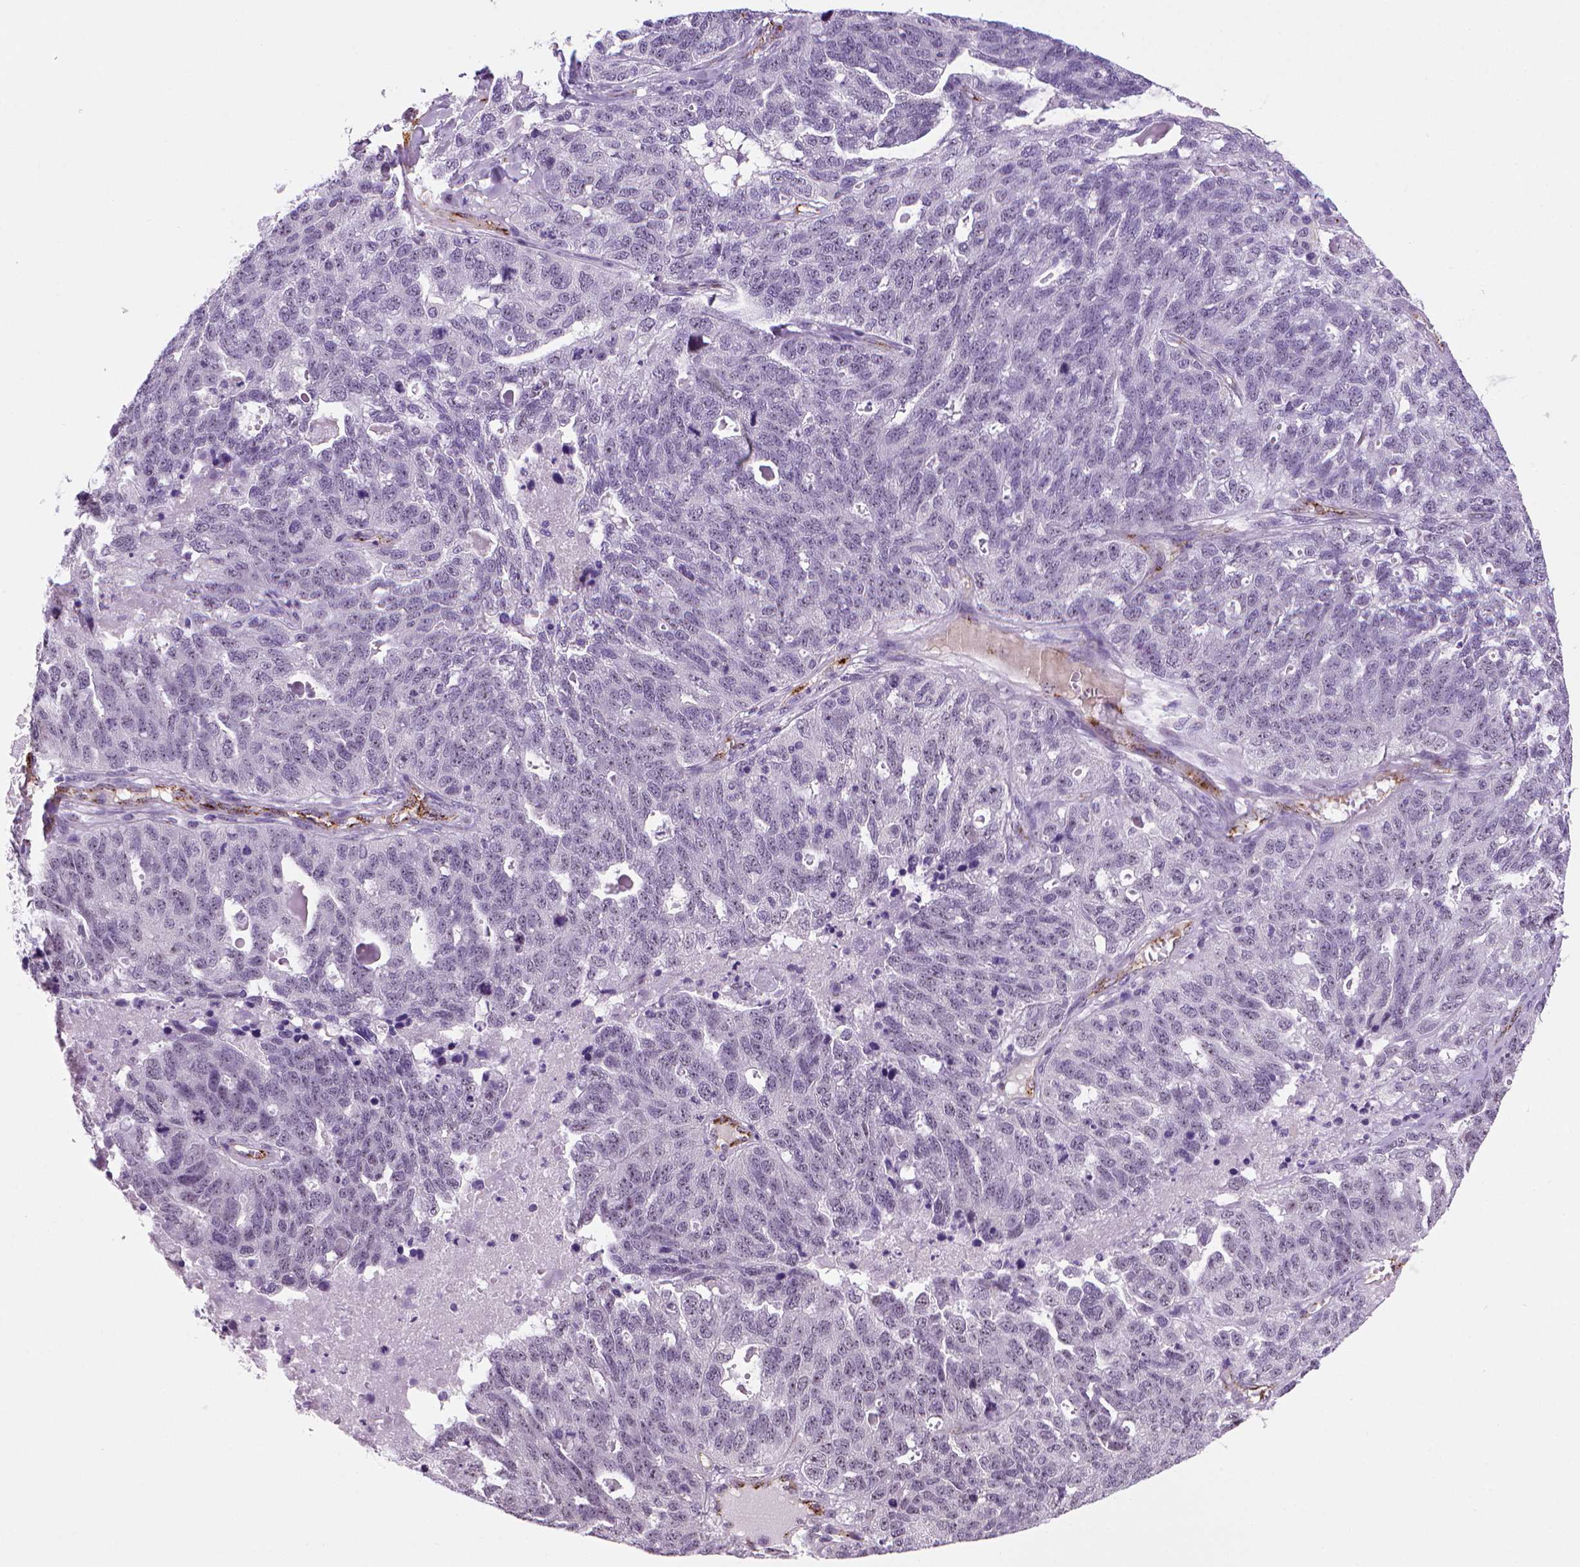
{"staining": {"intensity": "negative", "quantity": "none", "location": "none"}, "tissue": "ovarian cancer", "cell_type": "Tumor cells", "image_type": "cancer", "snomed": [{"axis": "morphology", "description": "Cystadenocarcinoma, serous, NOS"}, {"axis": "topography", "description": "Ovary"}], "caption": "DAB immunohistochemical staining of ovarian cancer (serous cystadenocarcinoma) shows no significant expression in tumor cells.", "gene": "VWF", "patient": {"sex": "female", "age": 71}}